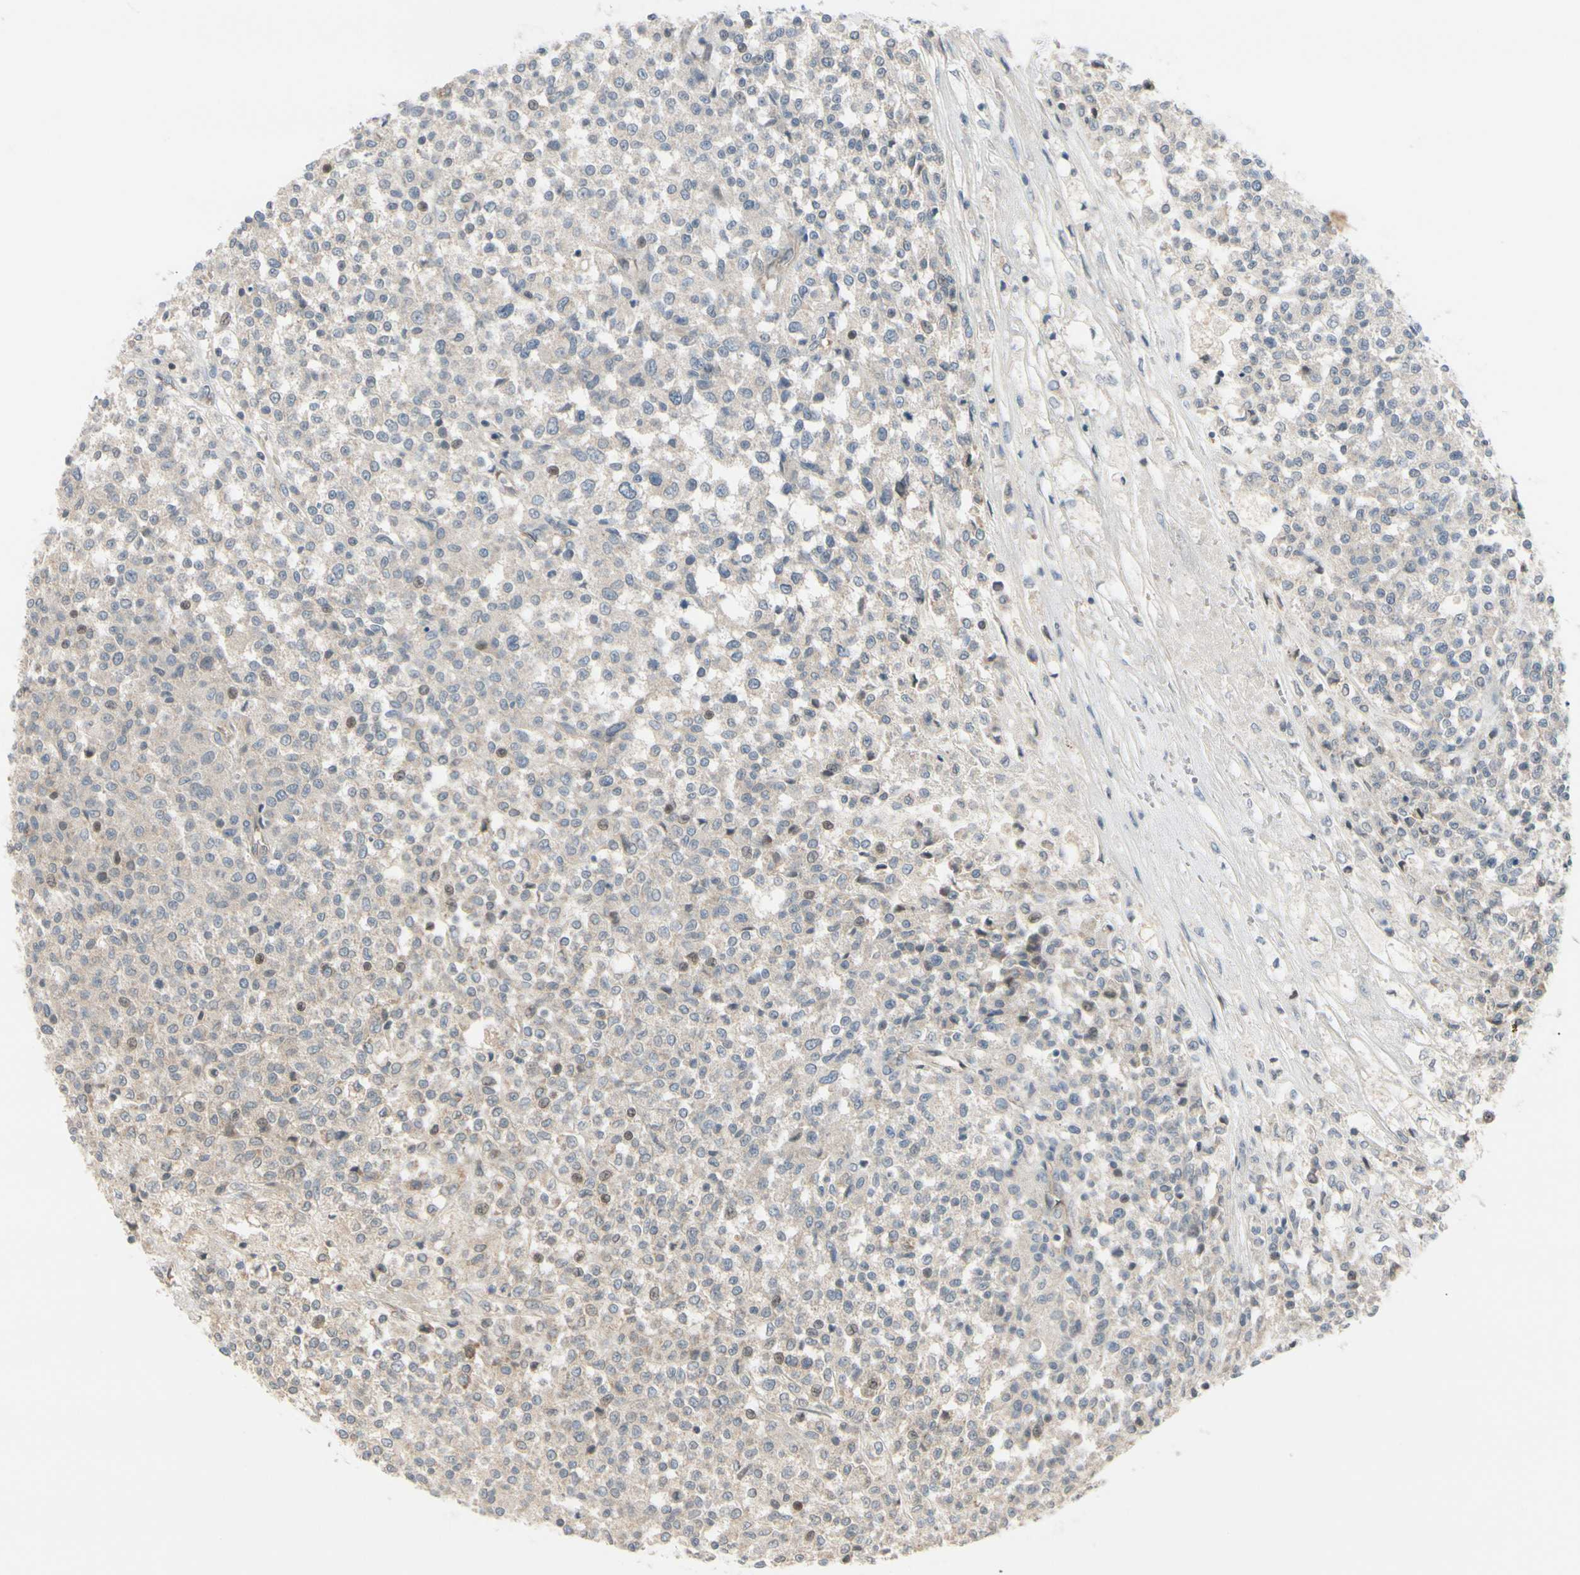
{"staining": {"intensity": "weak", "quantity": "25%-75%", "location": "cytoplasmic/membranous,nuclear"}, "tissue": "testis cancer", "cell_type": "Tumor cells", "image_type": "cancer", "snomed": [{"axis": "morphology", "description": "Seminoma, NOS"}, {"axis": "topography", "description": "Testis"}], "caption": "A low amount of weak cytoplasmic/membranous and nuclear positivity is present in approximately 25%-75% of tumor cells in testis cancer tissue. Immunohistochemistry (ihc) stains the protein of interest in brown and the nuclei are stained blue.", "gene": "FGF10", "patient": {"sex": "male", "age": 59}}